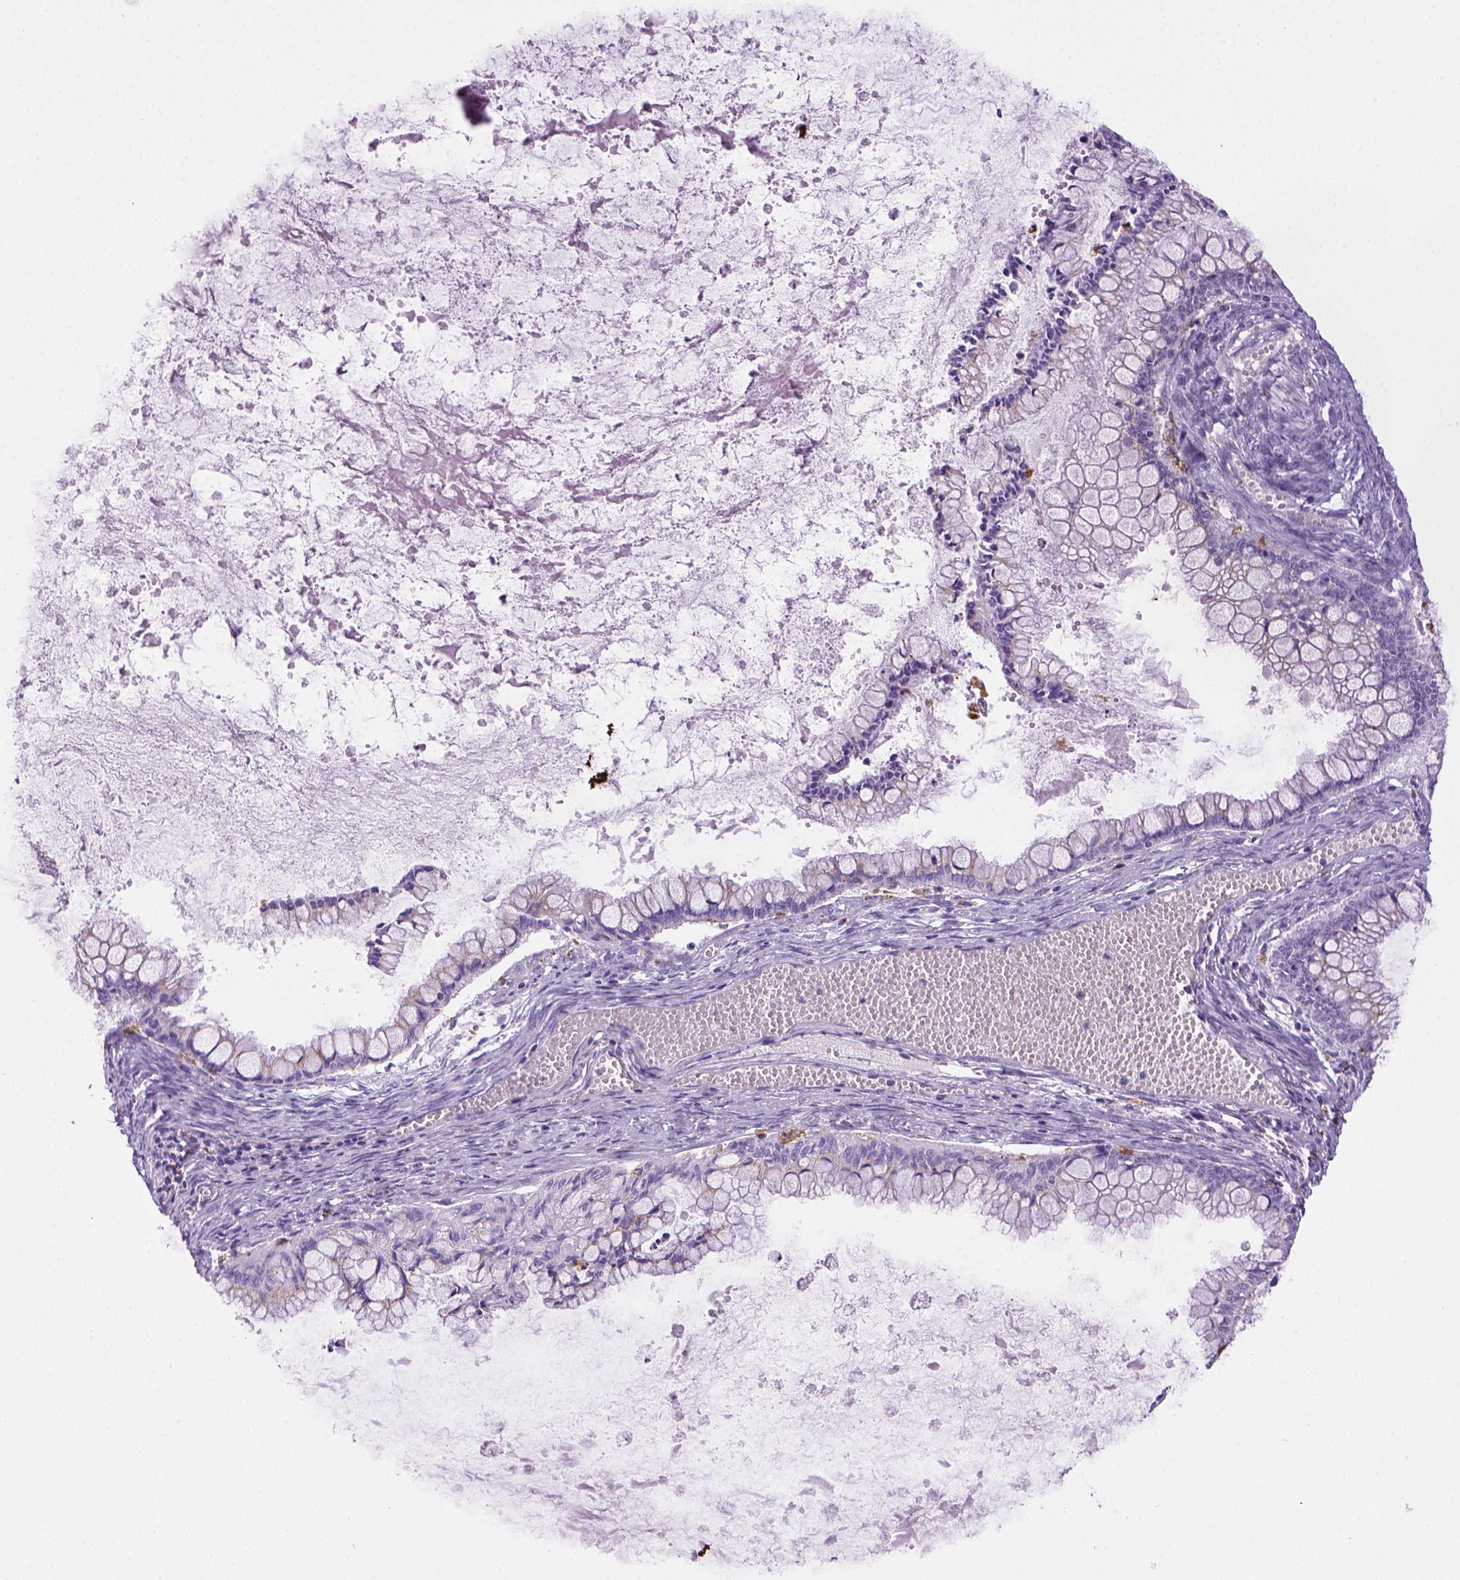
{"staining": {"intensity": "negative", "quantity": "none", "location": "none"}, "tissue": "ovarian cancer", "cell_type": "Tumor cells", "image_type": "cancer", "snomed": [{"axis": "morphology", "description": "Cystadenocarcinoma, mucinous, NOS"}, {"axis": "topography", "description": "Ovary"}], "caption": "Immunohistochemical staining of human mucinous cystadenocarcinoma (ovarian) displays no significant expression in tumor cells. Nuclei are stained in blue.", "gene": "CD68", "patient": {"sex": "female", "age": 67}}